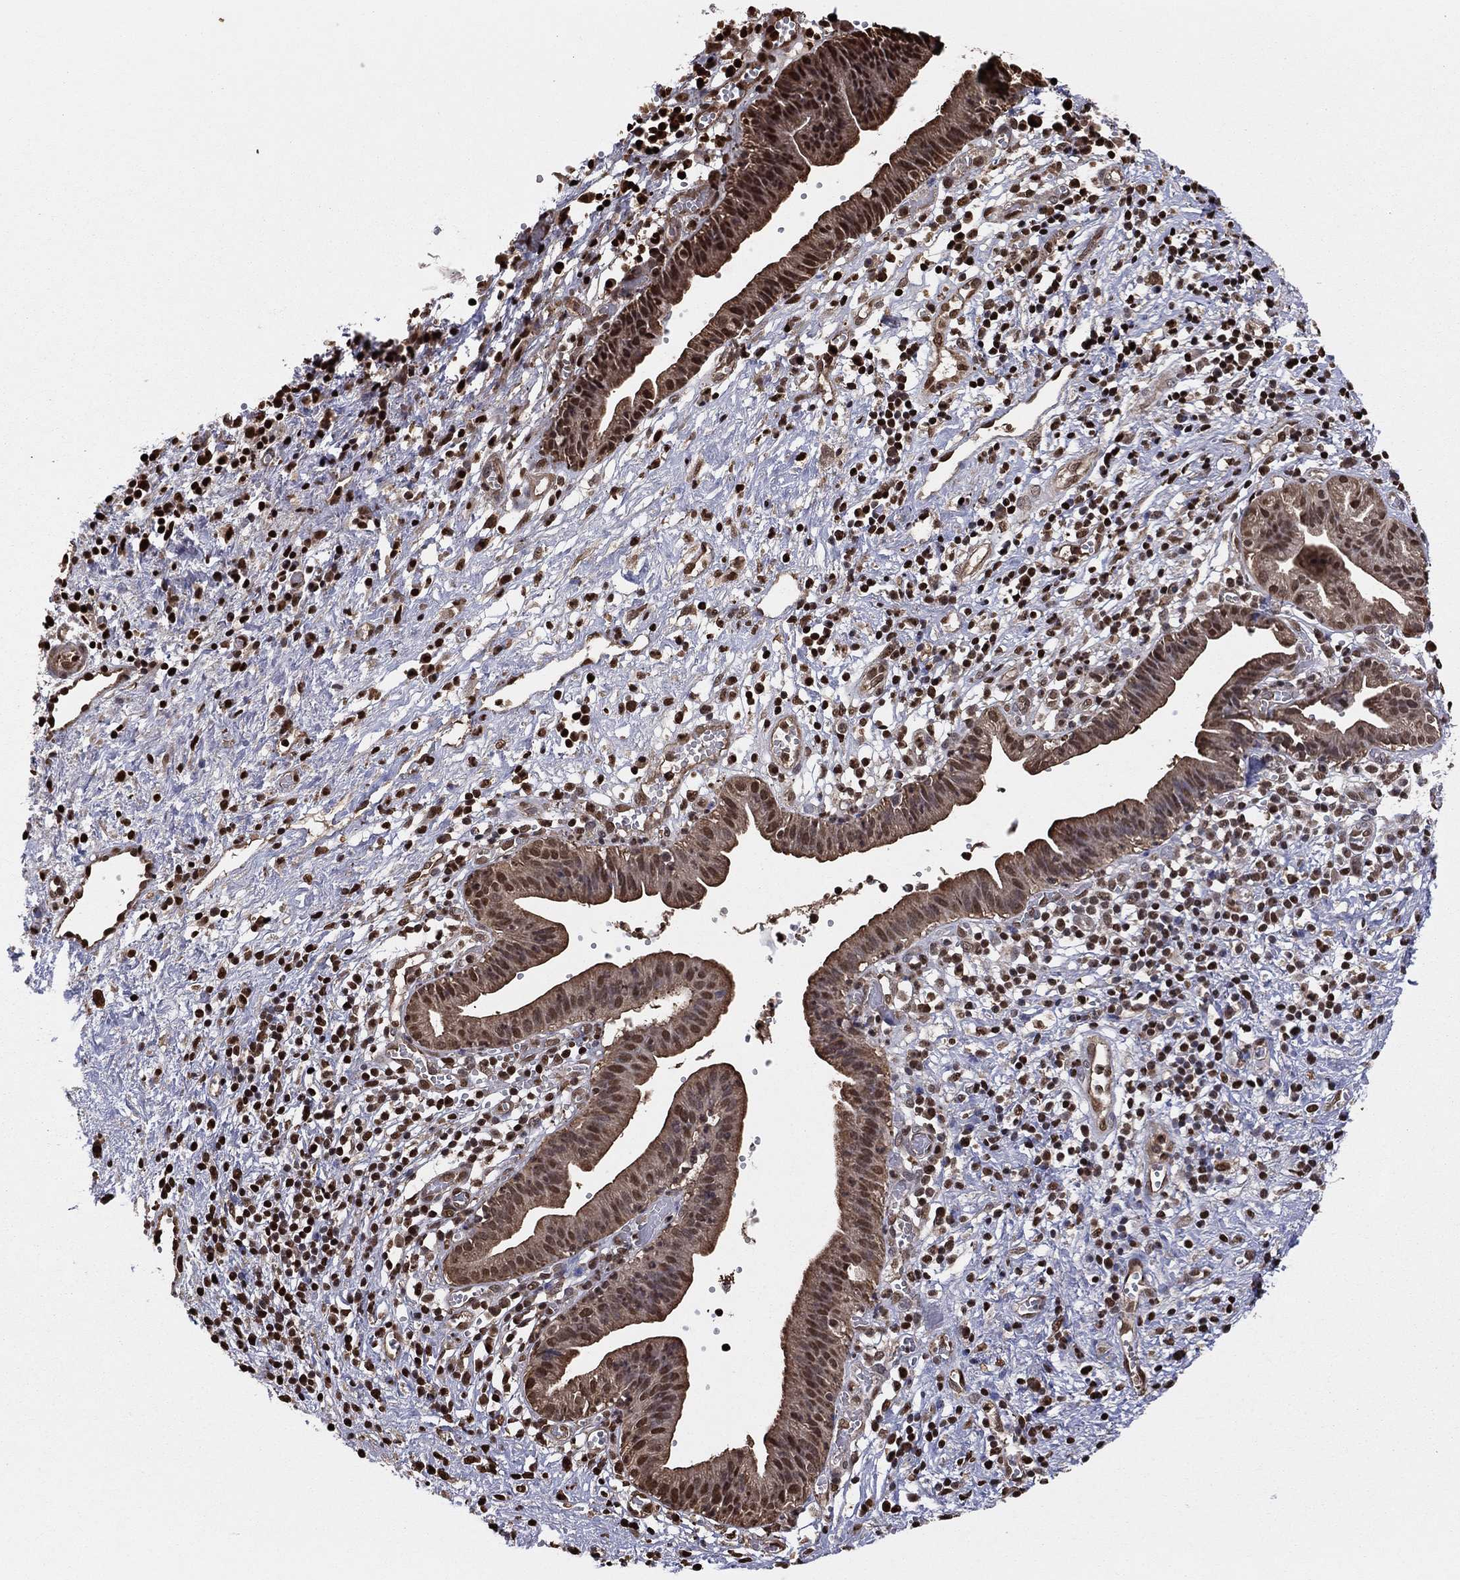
{"staining": {"intensity": "strong", "quantity": "25%-75%", "location": "cytoplasmic/membranous,nuclear"}, "tissue": "pancreatic cancer", "cell_type": "Tumor cells", "image_type": "cancer", "snomed": [{"axis": "morphology", "description": "Adenocarcinoma, NOS"}, {"axis": "topography", "description": "Pancreas"}], "caption": "Adenocarcinoma (pancreatic) was stained to show a protein in brown. There is high levels of strong cytoplasmic/membranous and nuclear expression in approximately 25%-75% of tumor cells.", "gene": "GAPDH", "patient": {"sex": "female", "age": 73}}